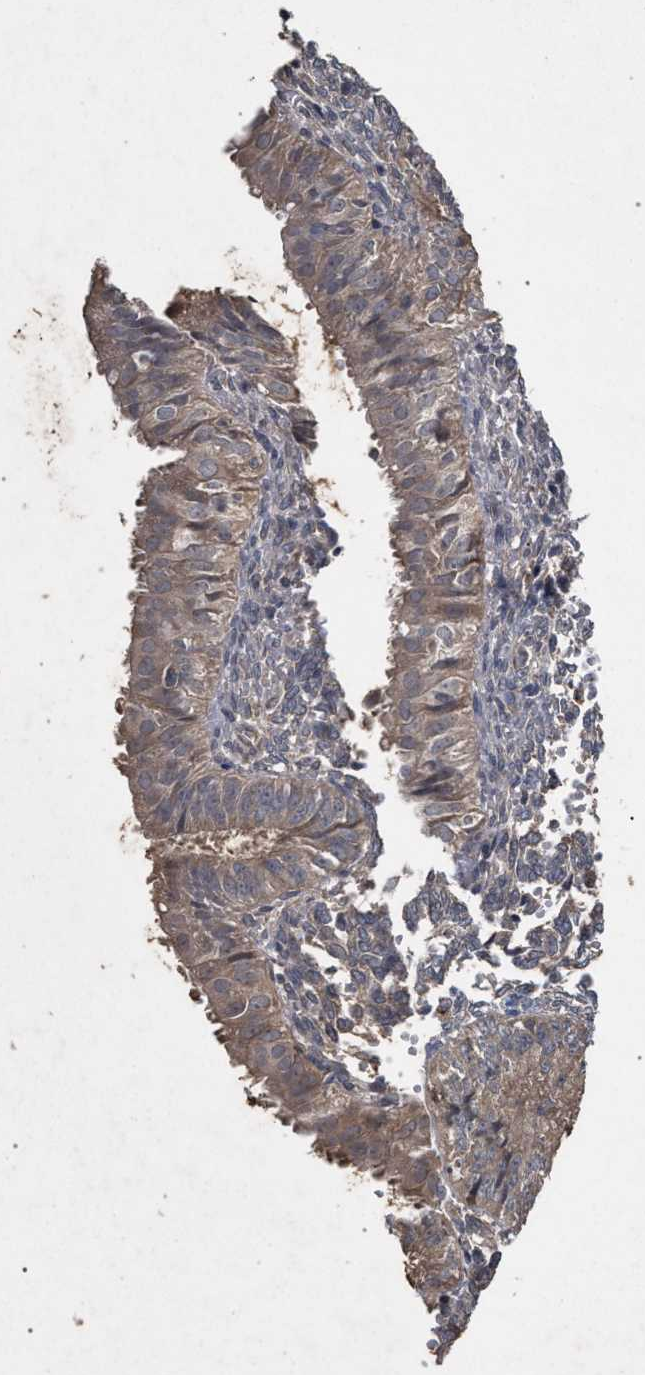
{"staining": {"intensity": "weak", "quantity": "<25%", "location": "cytoplasmic/membranous"}, "tissue": "endometrial cancer", "cell_type": "Tumor cells", "image_type": "cancer", "snomed": [{"axis": "morphology", "description": "Normal tissue, NOS"}, {"axis": "morphology", "description": "Adenocarcinoma, NOS"}, {"axis": "topography", "description": "Endometrium"}], "caption": "The image reveals no significant expression in tumor cells of endometrial cancer (adenocarcinoma).", "gene": "SLC4A4", "patient": {"sex": "female", "age": 53}}